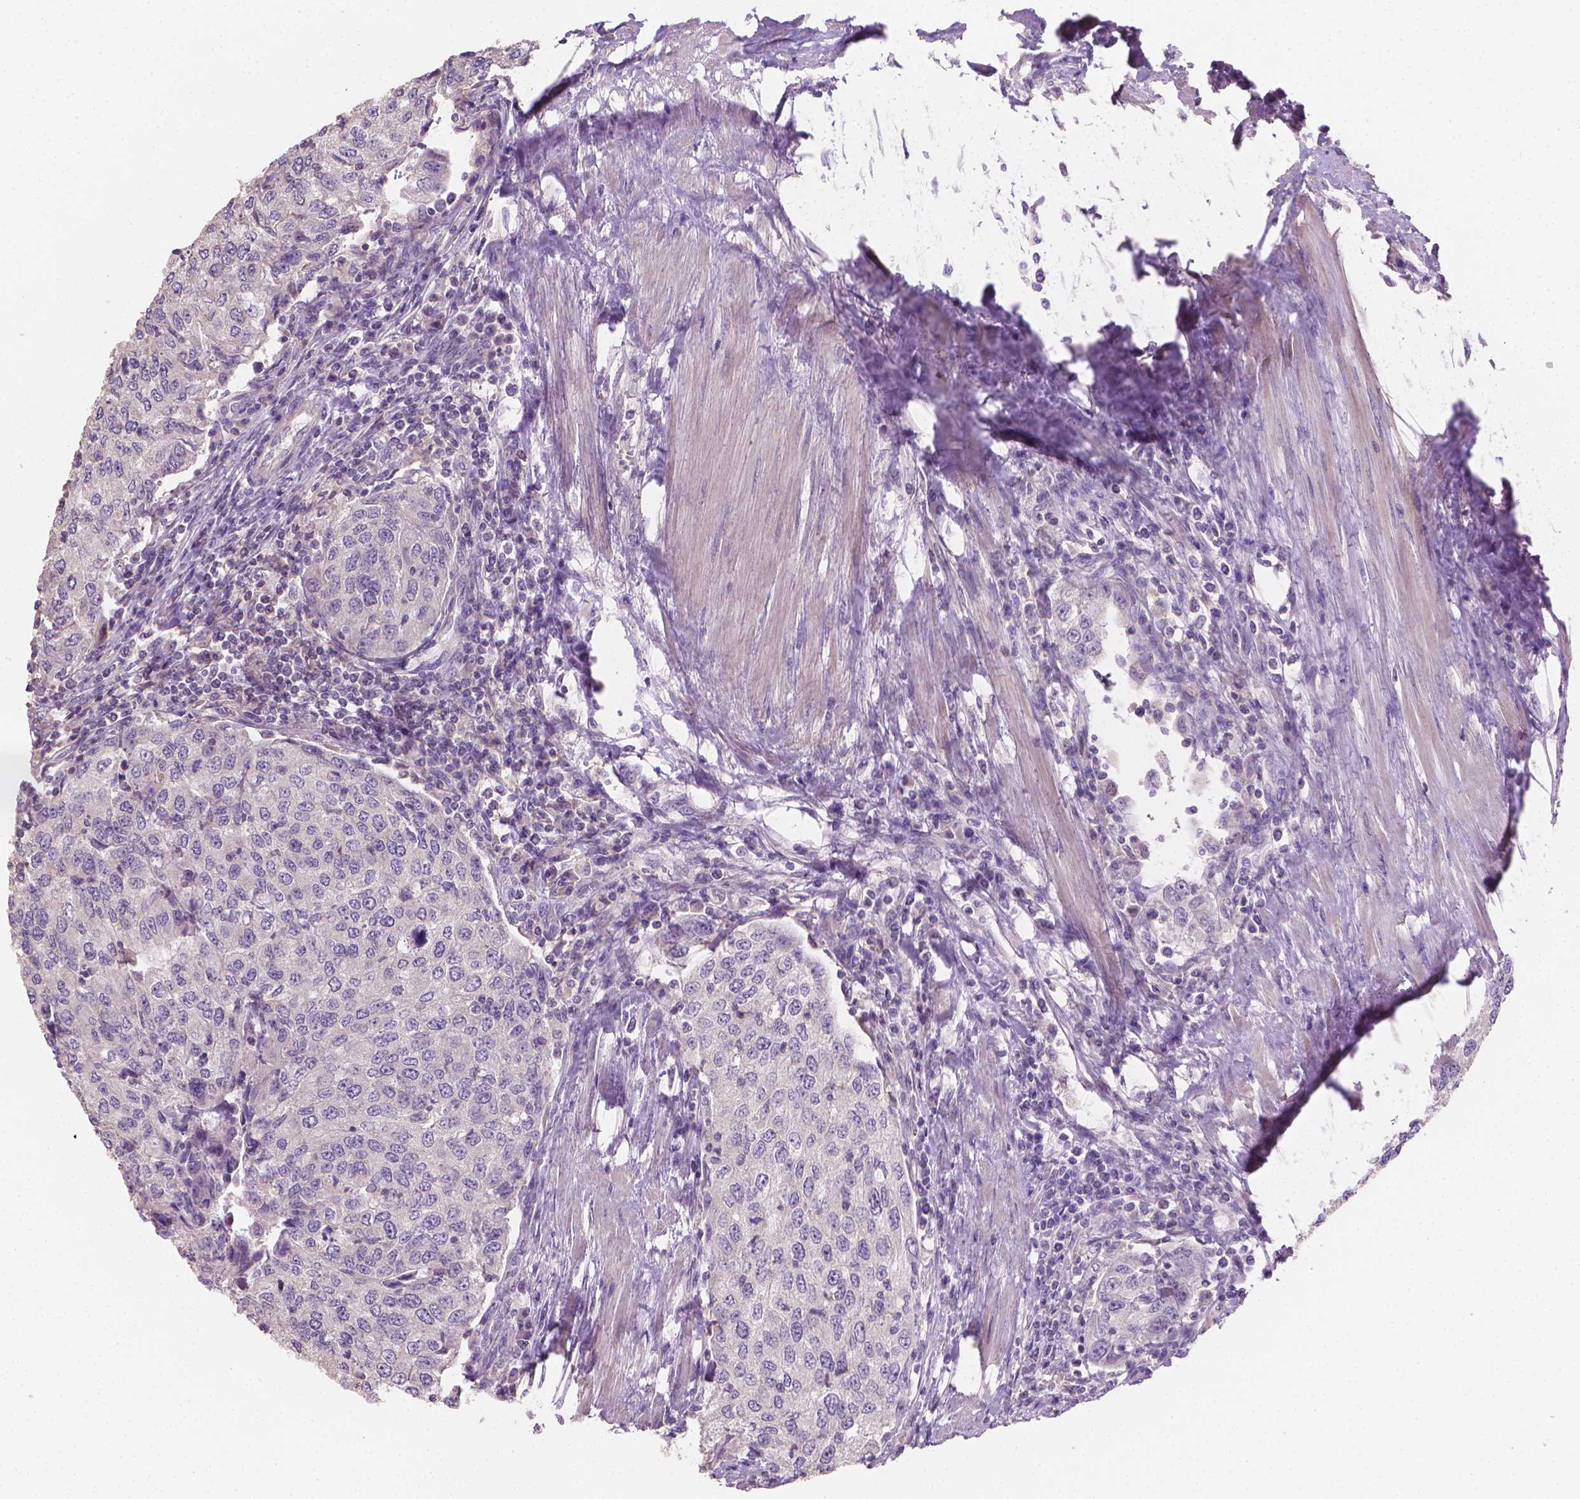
{"staining": {"intensity": "negative", "quantity": "none", "location": "none"}, "tissue": "urothelial cancer", "cell_type": "Tumor cells", "image_type": "cancer", "snomed": [{"axis": "morphology", "description": "Urothelial carcinoma, High grade"}, {"axis": "topography", "description": "Urinary bladder"}], "caption": "Immunohistochemical staining of human high-grade urothelial carcinoma displays no significant expression in tumor cells.", "gene": "CATIP", "patient": {"sex": "female", "age": 78}}